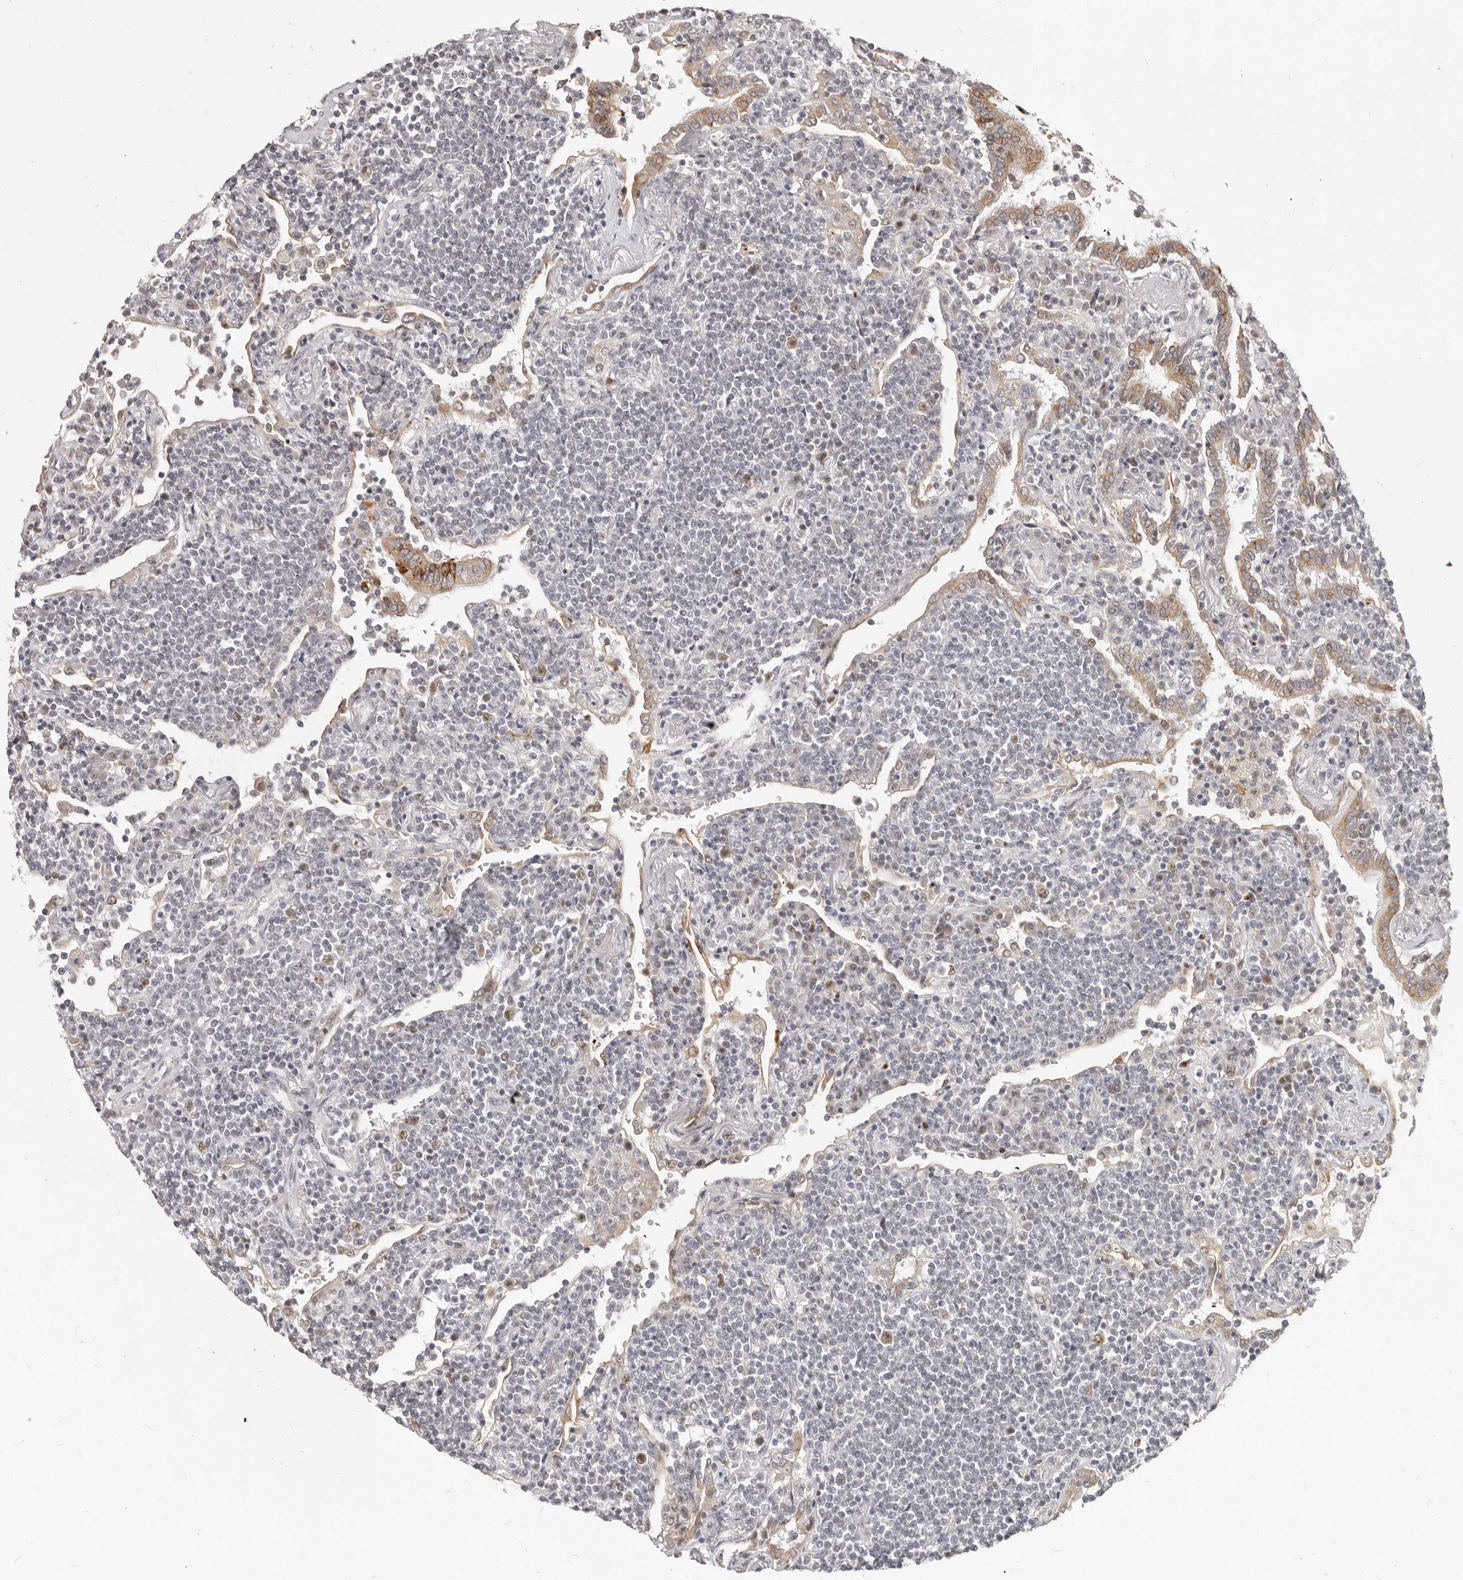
{"staining": {"intensity": "negative", "quantity": "none", "location": "none"}, "tissue": "lymphoma", "cell_type": "Tumor cells", "image_type": "cancer", "snomed": [{"axis": "morphology", "description": "Malignant lymphoma, non-Hodgkin's type, Low grade"}, {"axis": "topography", "description": "Lung"}], "caption": "This is an IHC micrograph of lymphoma. There is no expression in tumor cells.", "gene": "RFC2", "patient": {"sex": "female", "age": 71}}